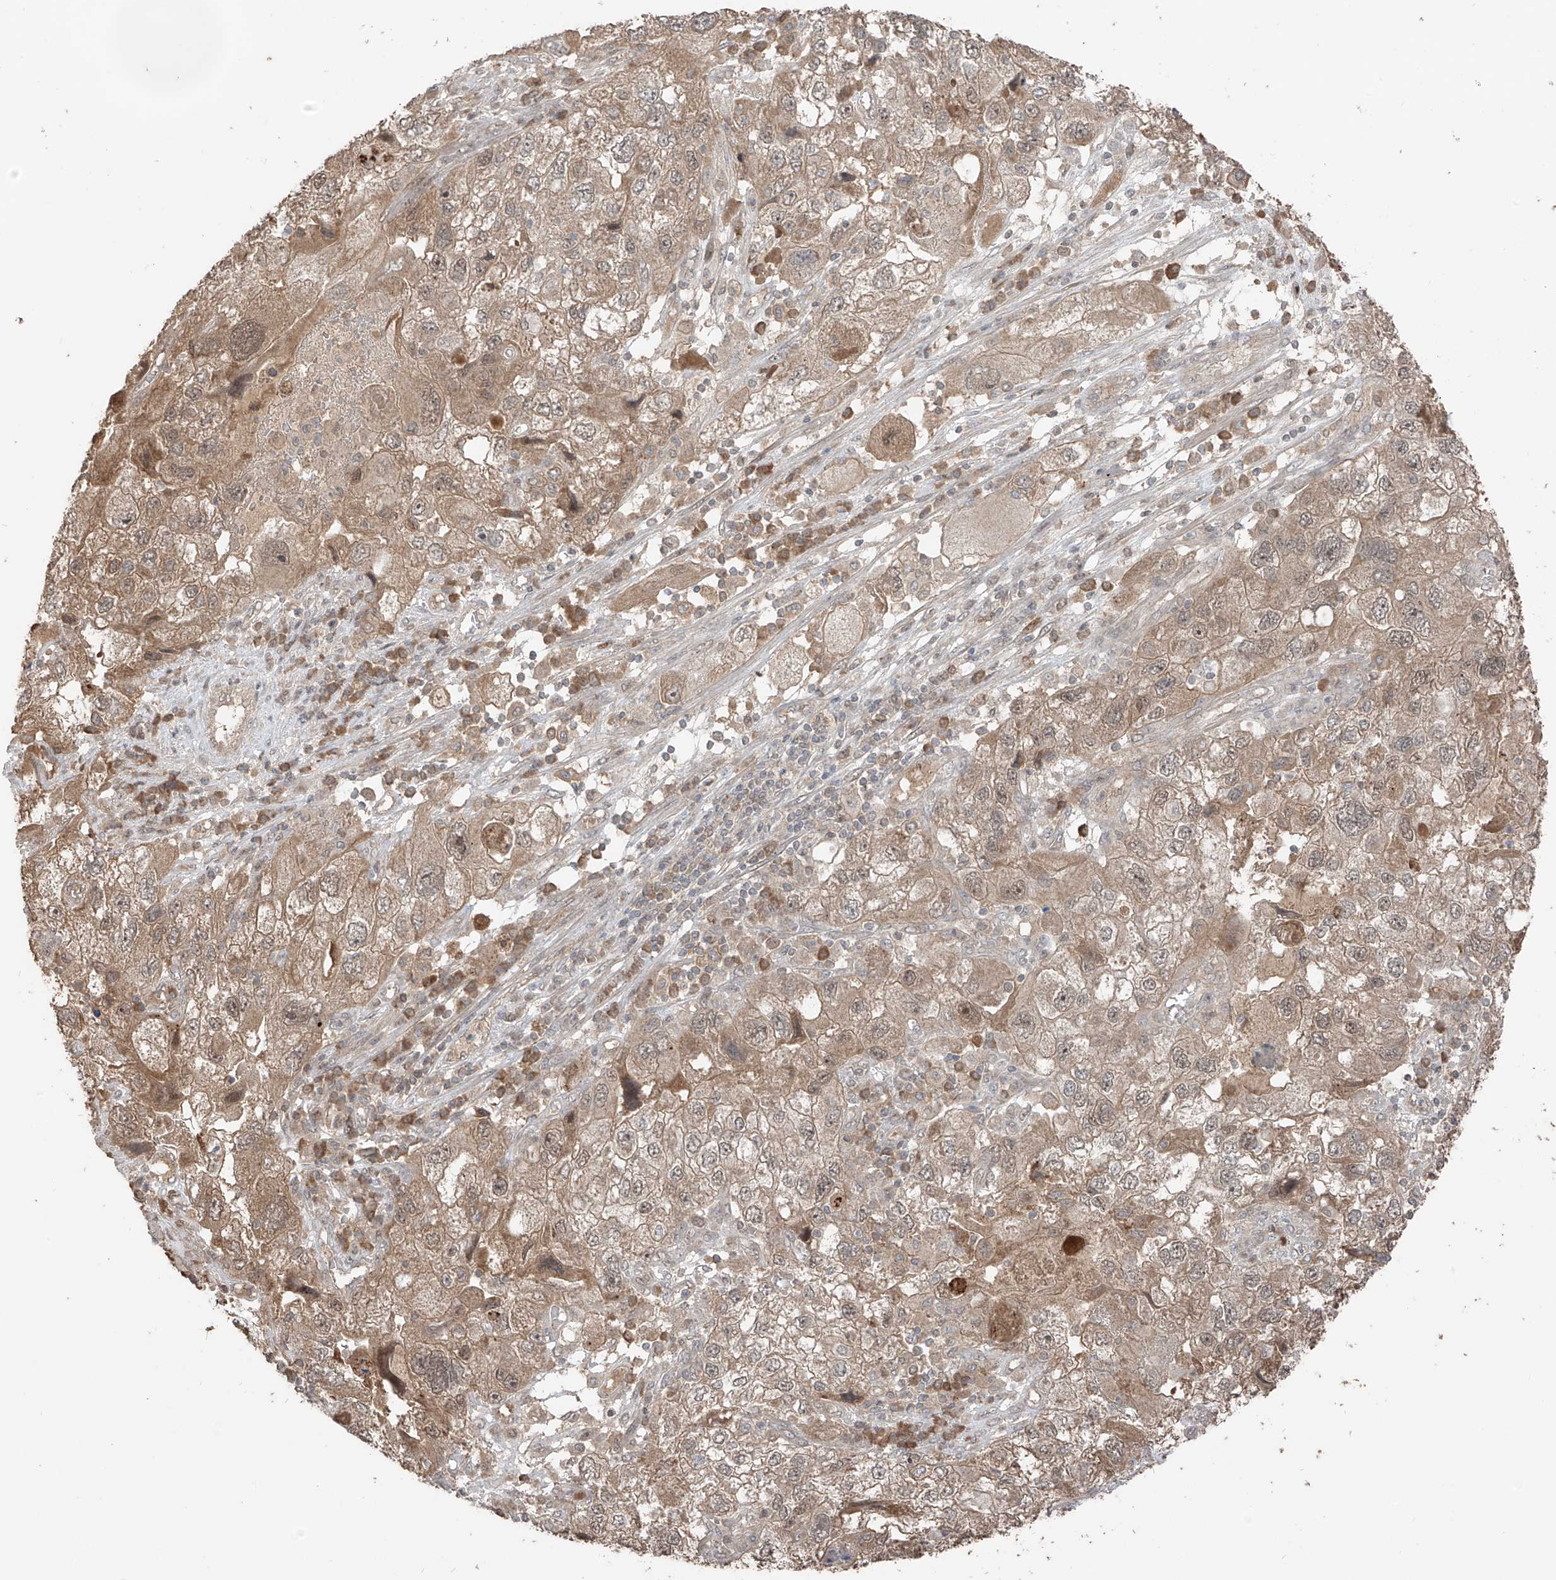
{"staining": {"intensity": "weak", "quantity": ">75%", "location": "cytoplasmic/membranous"}, "tissue": "endometrial cancer", "cell_type": "Tumor cells", "image_type": "cancer", "snomed": [{"axis": "morphology", "description": "Adenocarcinoma, NOS"}, {"axis": "topography", "description": "Endometrium"}], "caption": "Immunohistochemistry (DAB) staining of human endometrial cancer (adenocarcinoma) shows weak cytoplasmic/membranous protein staining in about >75% of tumor cells.", "gene": "COLGALT2", "patient": {"sex": "female", "age": 49}}